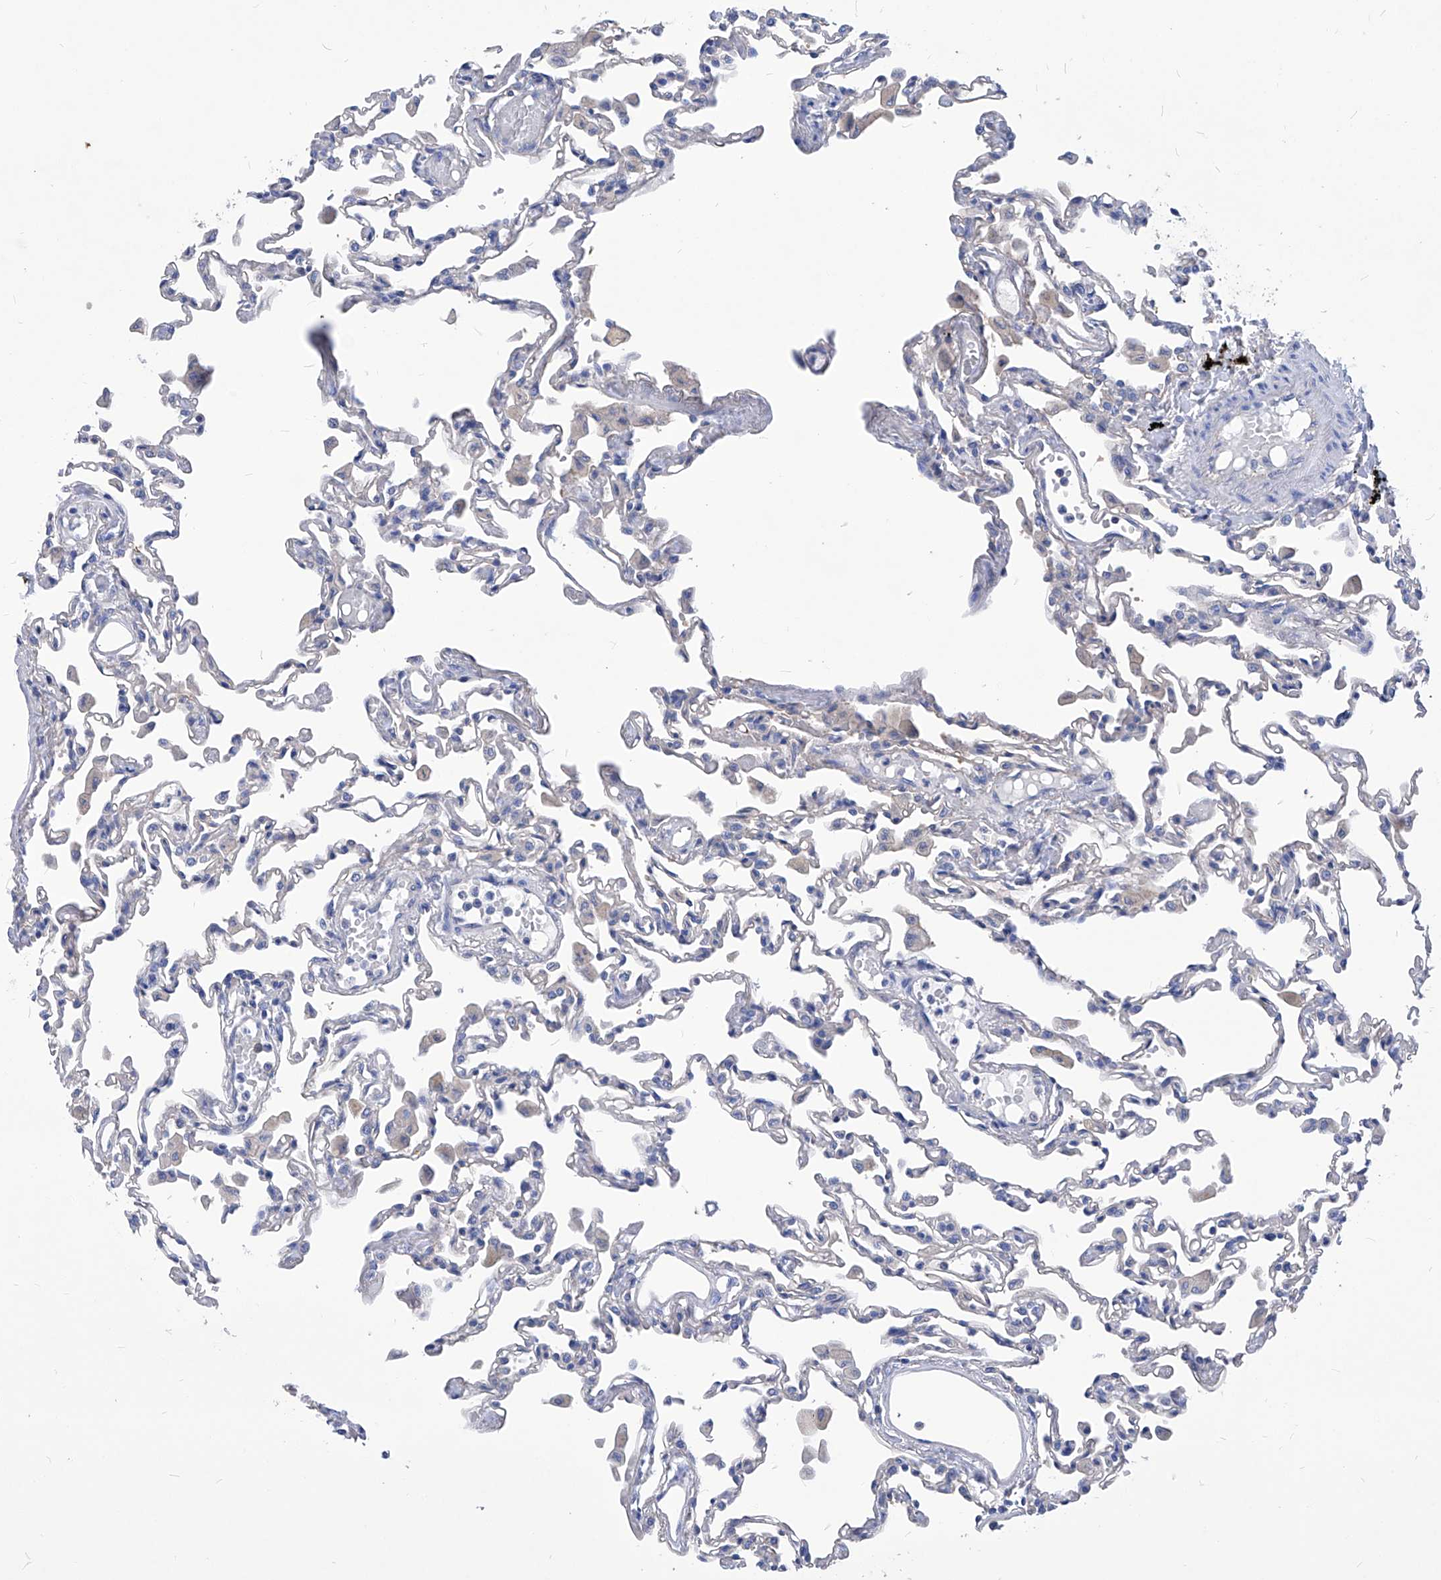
{"staining": {"intensity": "negative", "quantity": "none", "location": "none"}, "tissue": "lung", "cell_type": "Alveolar cells", "image_type": "normal", "snomed": [{"axis": "morphology", "description": "Normal tissue, NOS"}, {"axis": "topography", "description": "Bronchus"}, {"axis": "topography", "description": "Lung"}], "caption": "Immunohistochemistry image of normal lung: human lung stained with DAB (3,3'-diaminobenzidine) reveals no significant protein positivity in alveolar cells.", "gene": "XPNPEP1", "patient": {"sex": "female", "age": 49}}